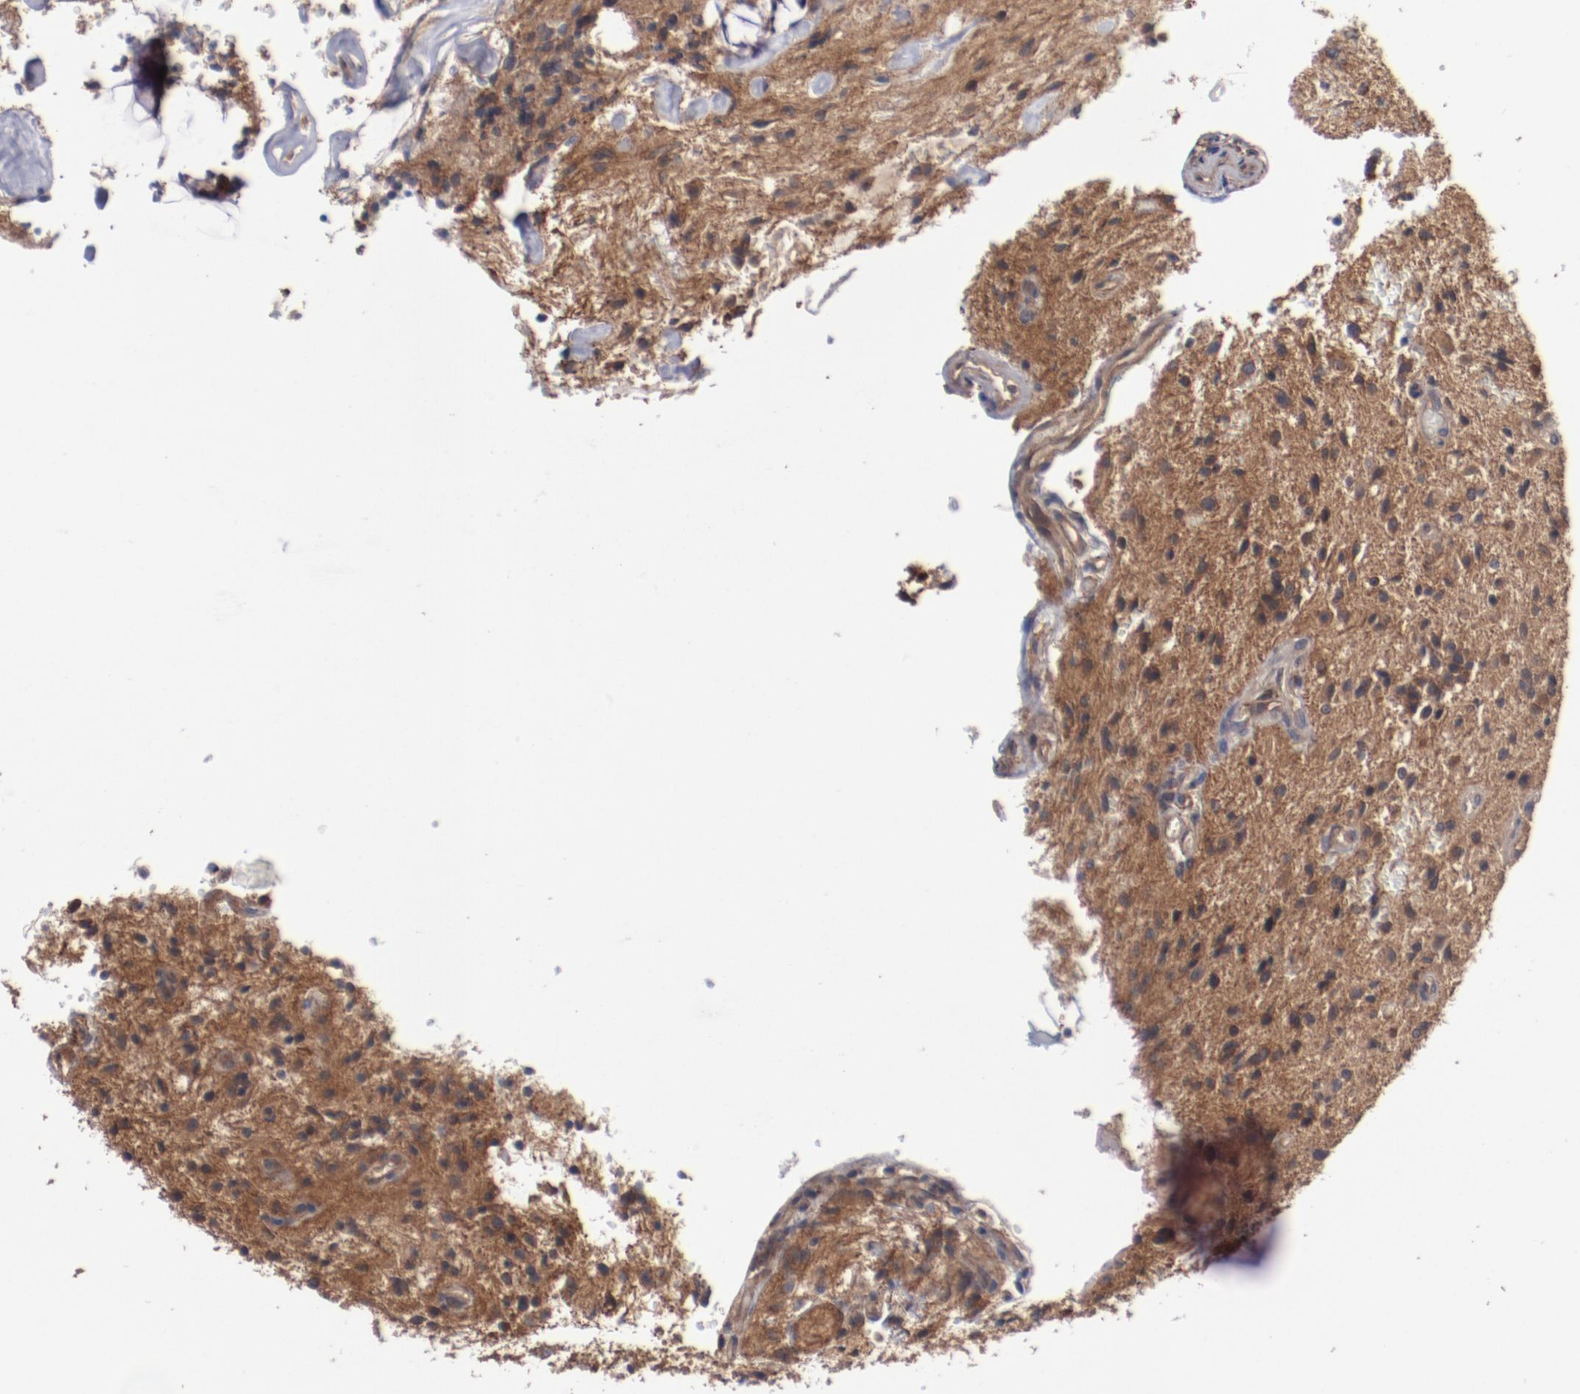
{"staining": {"intensity": "moderate", "quantity": "<25%", "location": "cytoplasmic/membranous"}, "tissue": "glioma", "cell_type": "Tumor cells", "image_type": "cancer", "snomed": [{"axis": "morphology", "description": "Glioma, malignant, NOS"}, {"axis": "topography", "description": "Cerebellum"}], "caption": "Glioma stained with DAB immunohistochemistry (IHC) displays low levels of moderate cytoplasmic/membranous expression in approximately <25% of tumor cells.", "gene": "DNAAF2", "patient": {"sex": "female", "age": 10}}